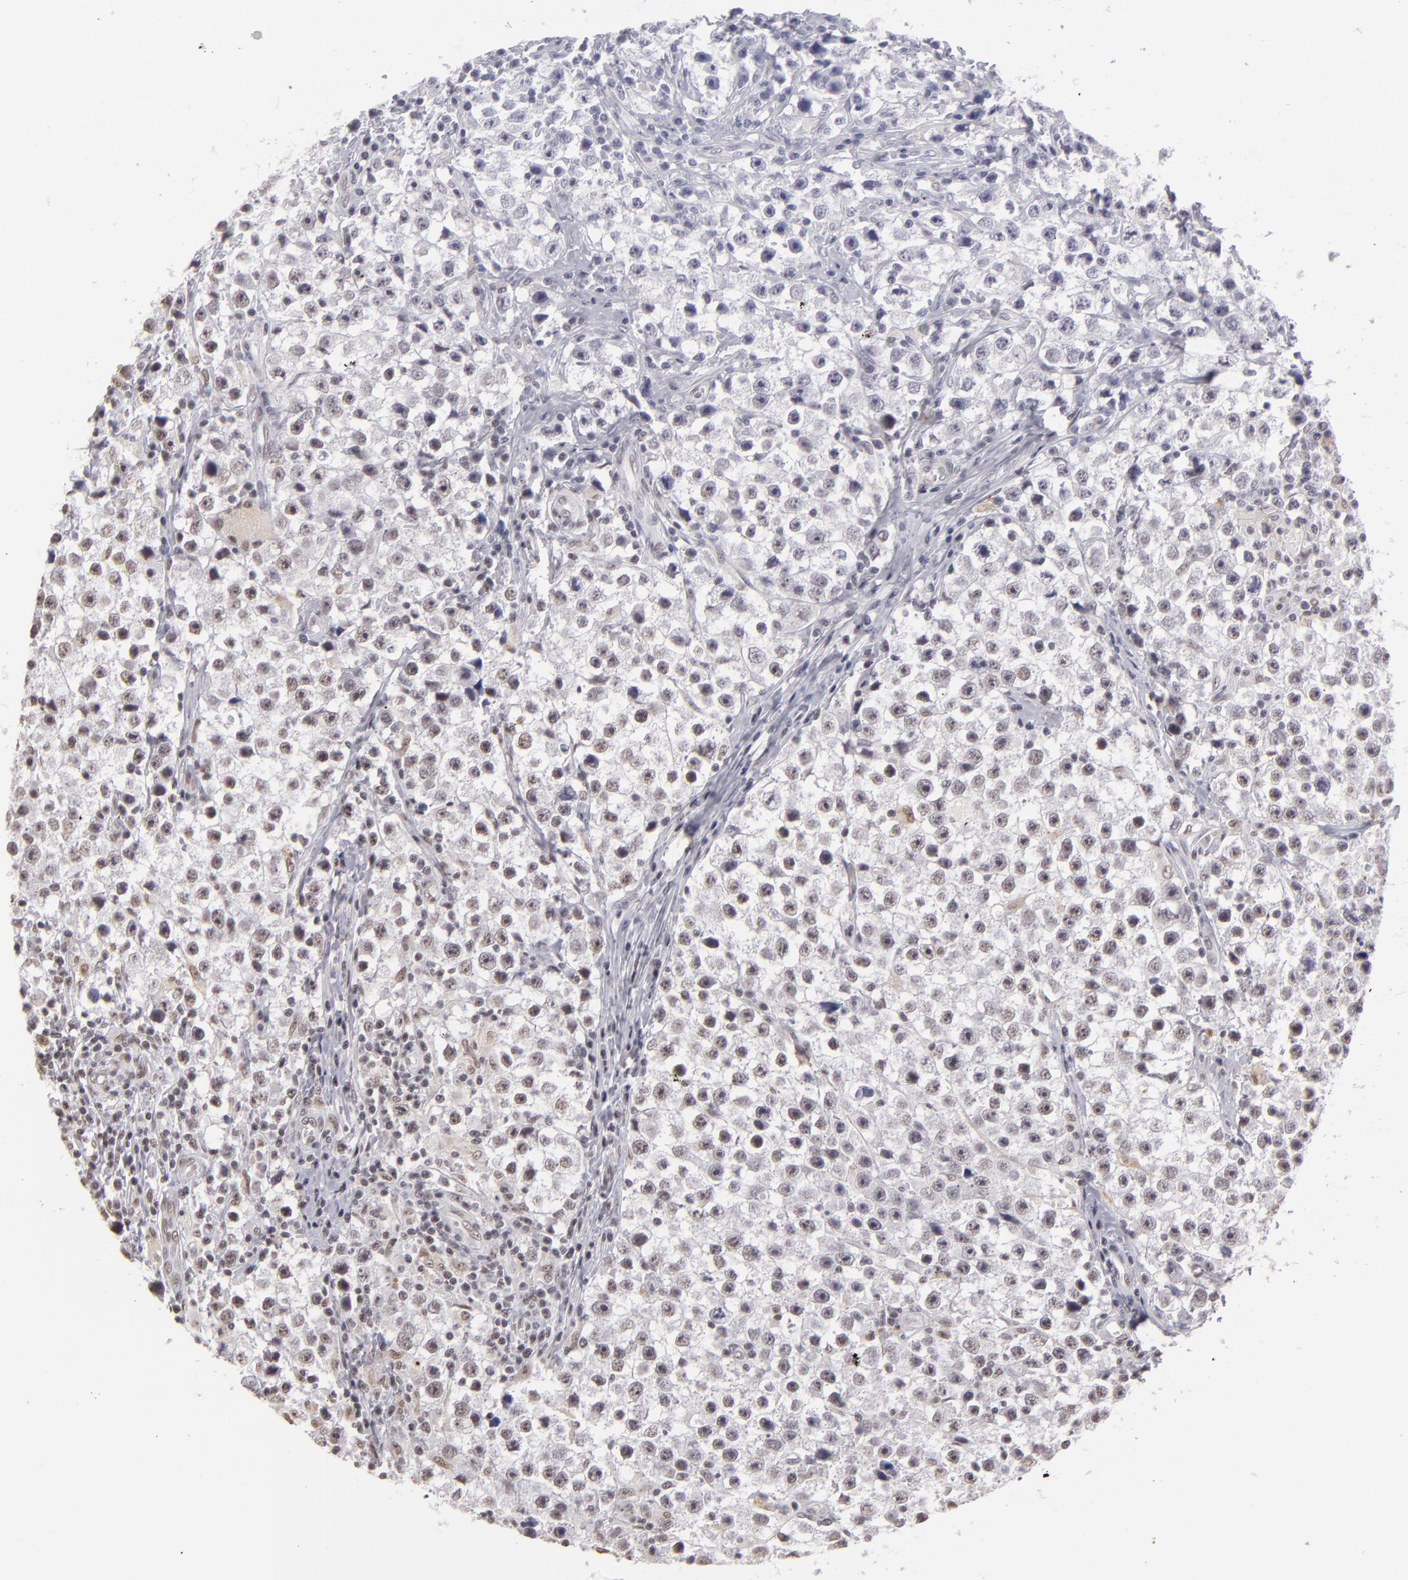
{"staining": {"intensity": "weak", "quantity": "<25%", "location": "nuclear"}, "tissue": "testis cancer", "cell_type": "Tumor cells", "image_type": "cancer", "snomed": [{"axis": "morphology", "description": "Seminoma, NOS"}, {"axis": "topography", "description": "Testis"}], "caption": "Immunohistochemistry (IHC) of testis cancer demonstrates no expression in tumor cells.", "gene": "INTS6", "patient": {"sex": "male", "age": 35}}